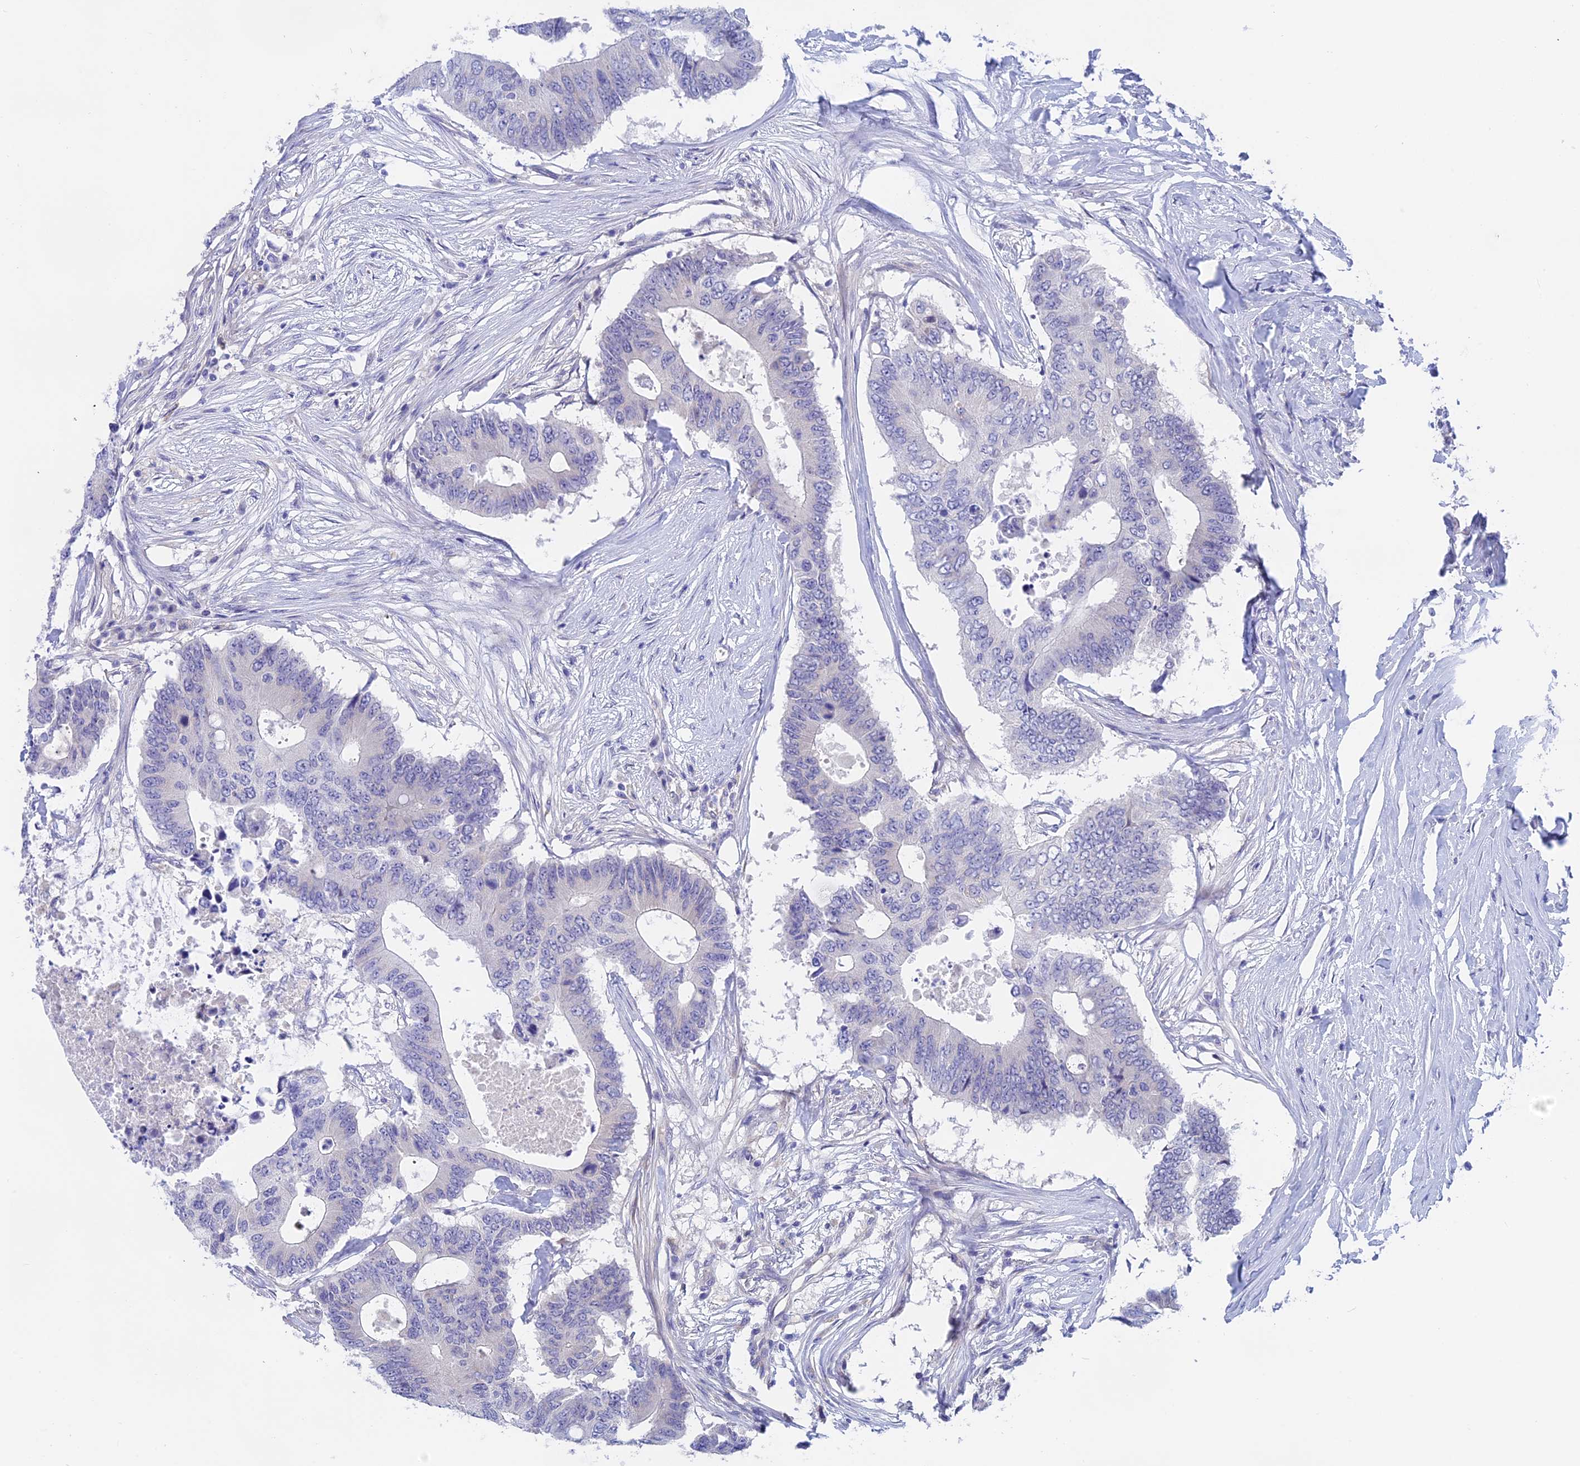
{"staining": {"intensity": "negative", "quantity": "none", "location": "none"}, "tissue": "colorectal cancer", "cell_type": "Tumor cells", "image_type": "cancer", "snomed": [{"axis": "morphology", "description": "Adenocarcinoma, NOS"}, {"axis": "topography", "description": "Colon"}], "caption": "This is an immunohistochemistry photomicrograph of human adenocarcinoma (colorectal). There is no expression in tumor cells.", "gene": "GLB1L", "patient": {"sex": "male", "age": 71}}